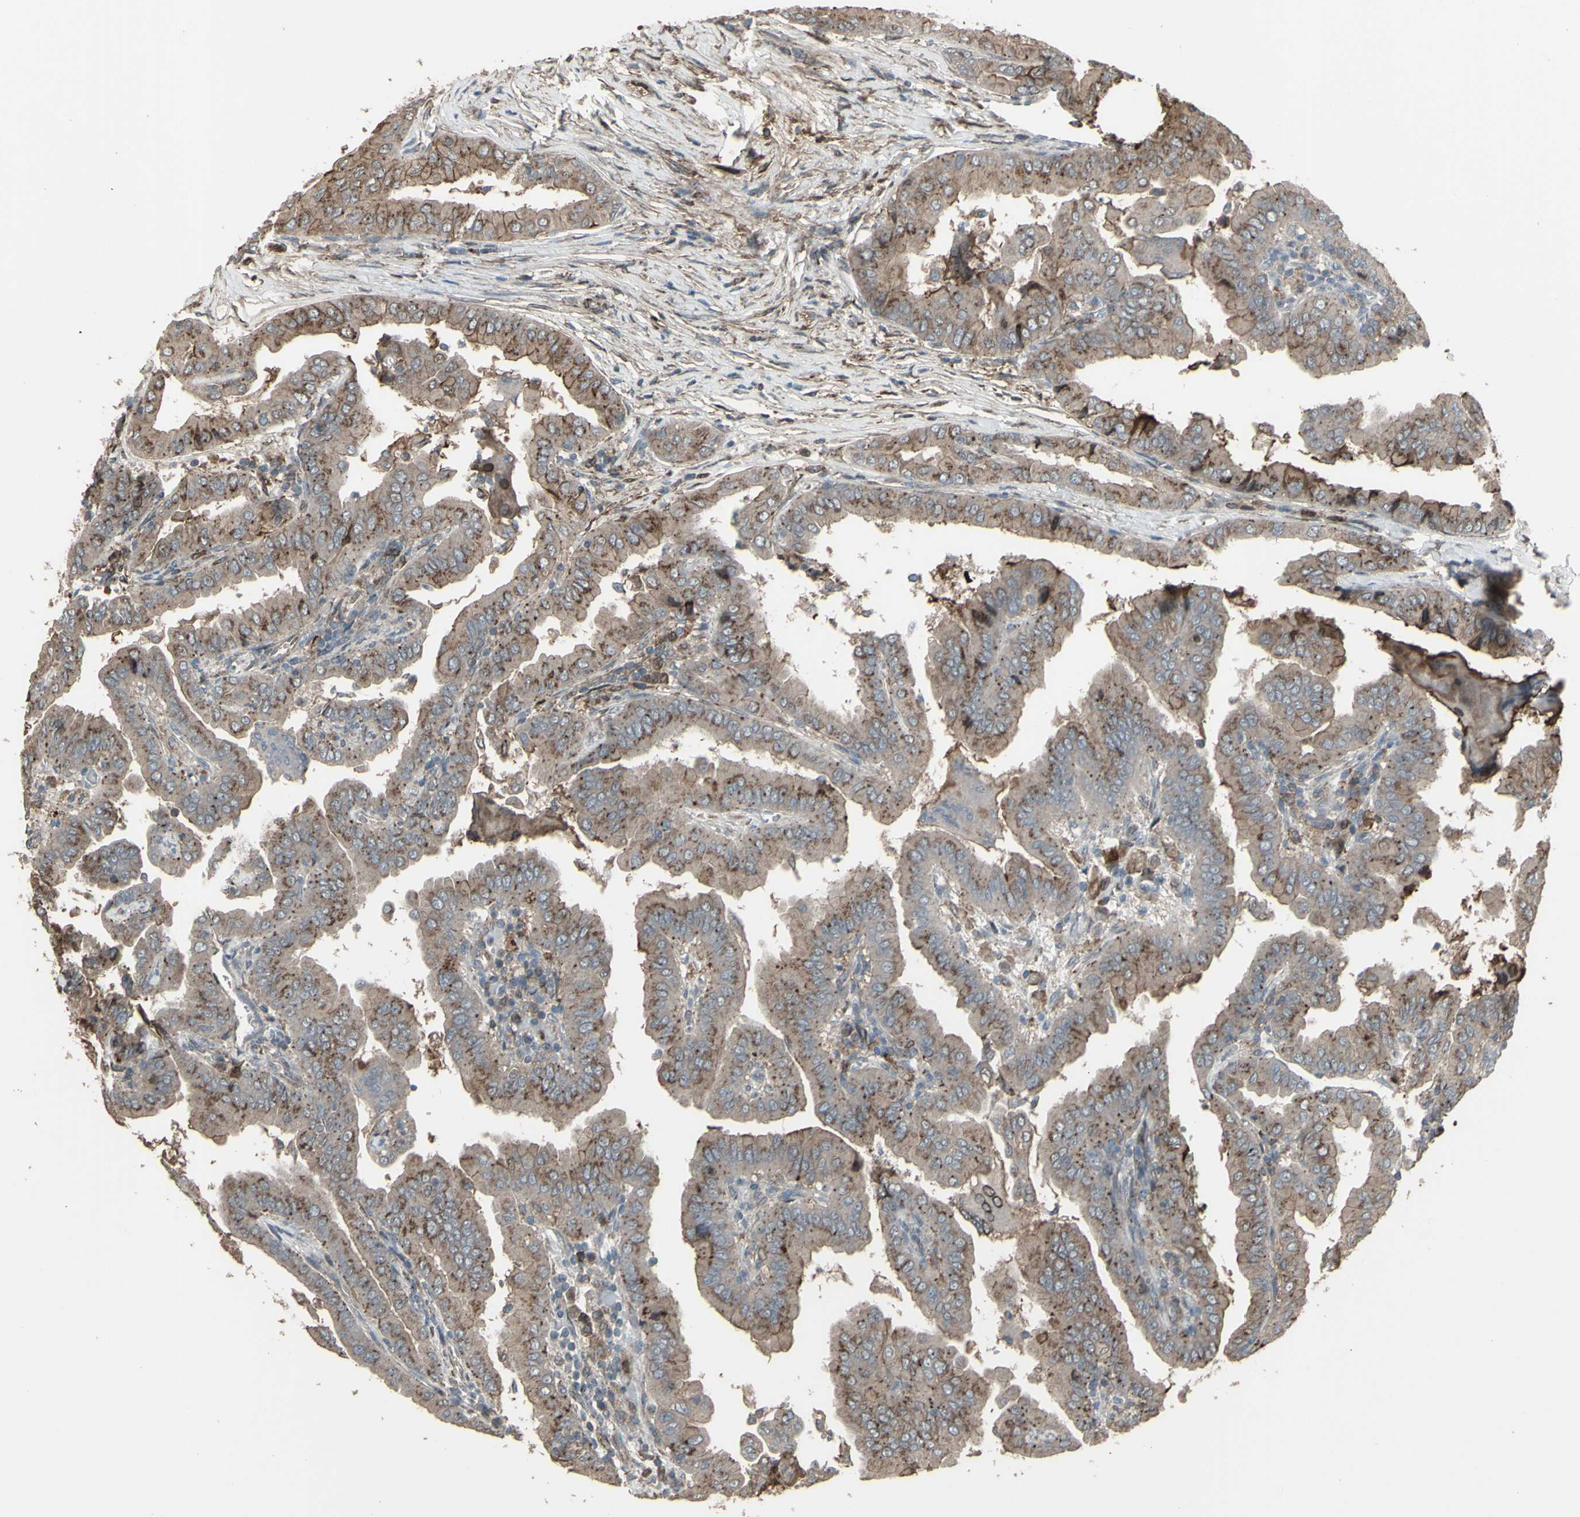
{"staining": {"intensity": "moderate", "quantity": "25%-75%", "location": "cytoplasmic/membranous"}, "tissue": "thyroid cancer", "cell_type": "Tumor cells", "image_type": "cancer", "snomed": [{"axis": "morphology", "description": "Papillary adenocarcinoma, NOS"}, {"axis": "topography", "description": "Thyroid gland"}], "caption": "A photomicrograph of papillary adenocarcinoma (thyroid) stained for a protein displays moderate cytoplasmic/membranous brown staining in tumor cells. Nuclei are stained in blue.", "gene": "SMO", "patient": {"sex": "male", "age": 33}}